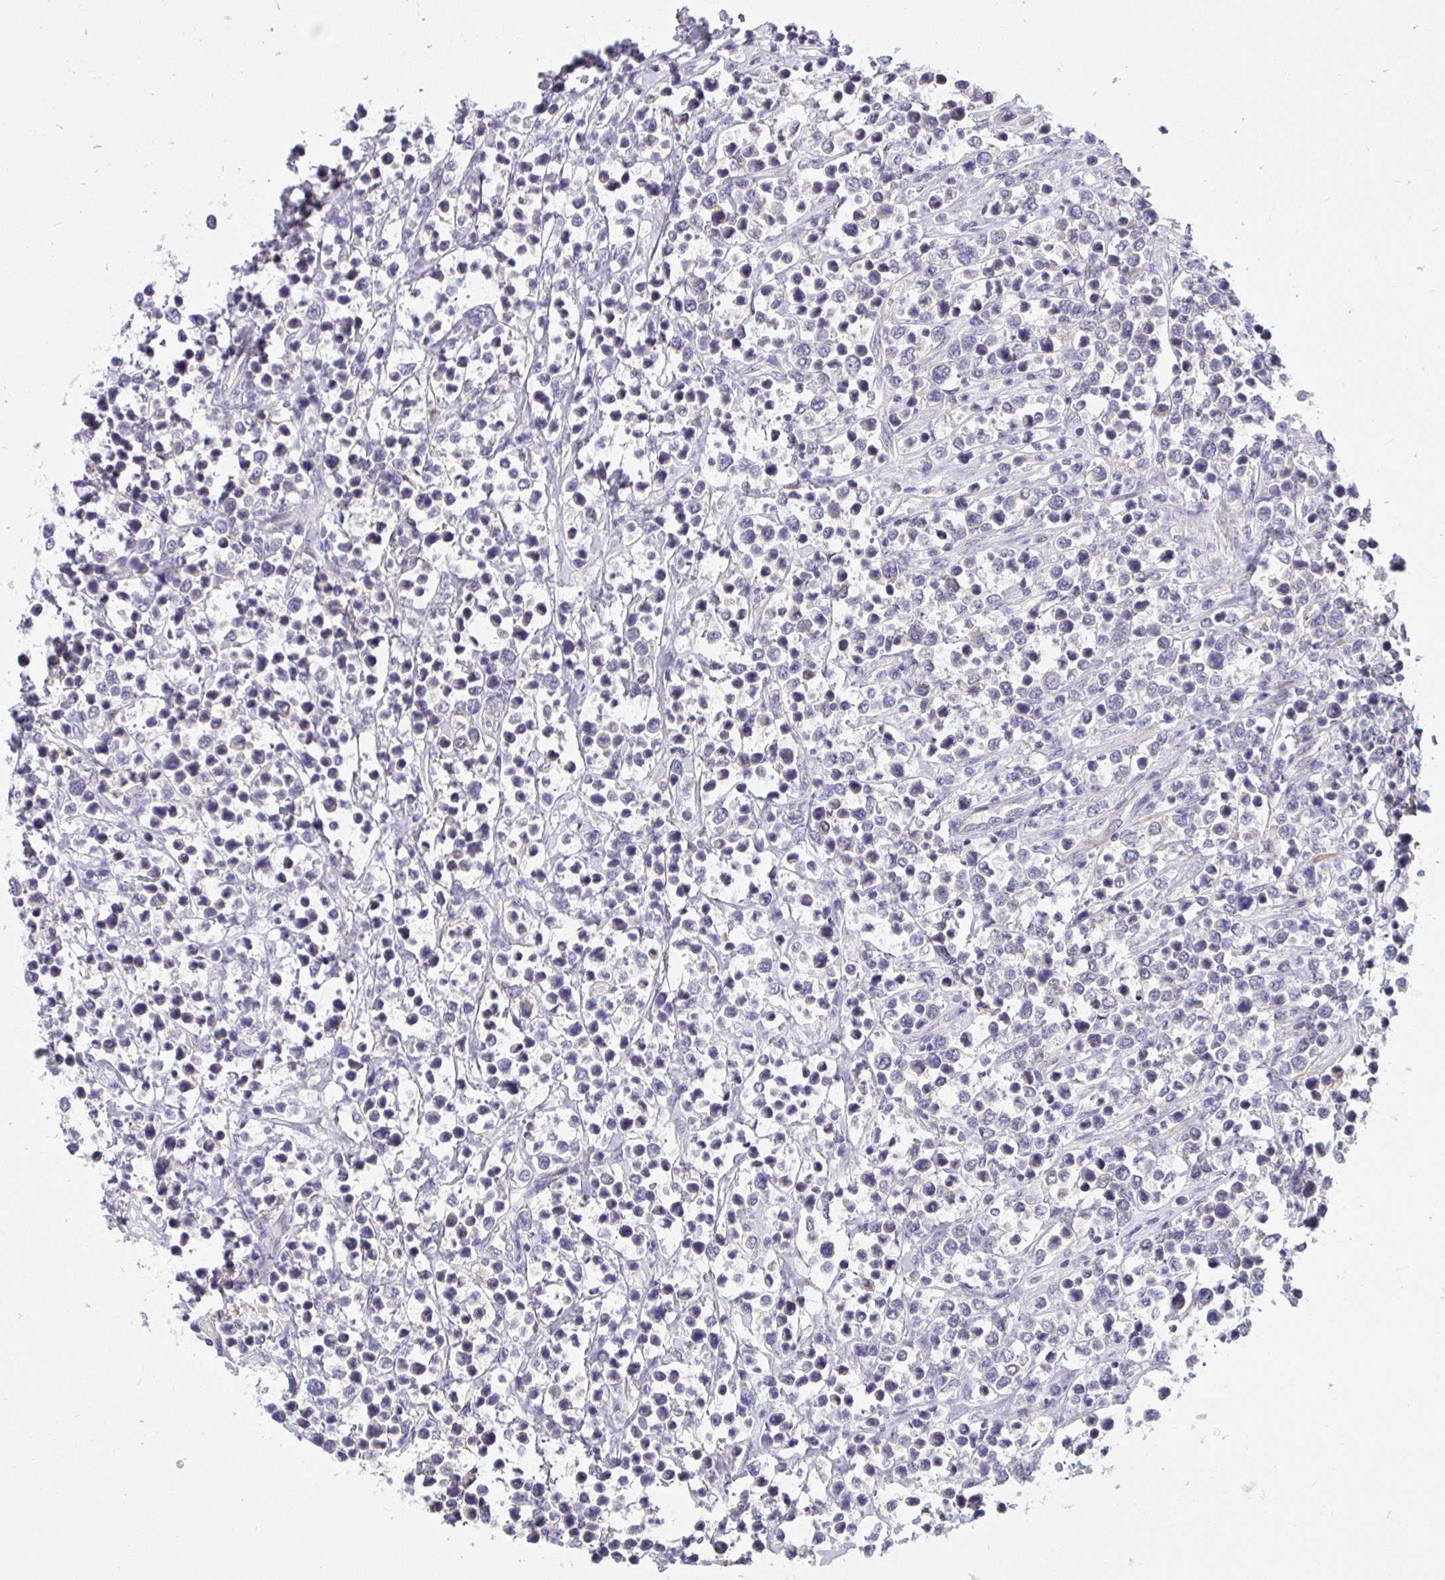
{"staining": {"intensity": "negative", "quantity": "none", "location": "none"}, "tissue": "lymphoma", "cell_type": "Tumor cells", "image_type": "cancer", "snomed": [{"axis": "morphology", "description": "Malignant lymphoma, non-Hodgkin's type, High grade"}, {"axis": "topography", "description": "Soft tissue"}], "caption": "A histopathology image of human lymphoma is negative for staining in tumor cells.", "gene": "C19orf54", "patient": {"sex": "female", "age": 56}}